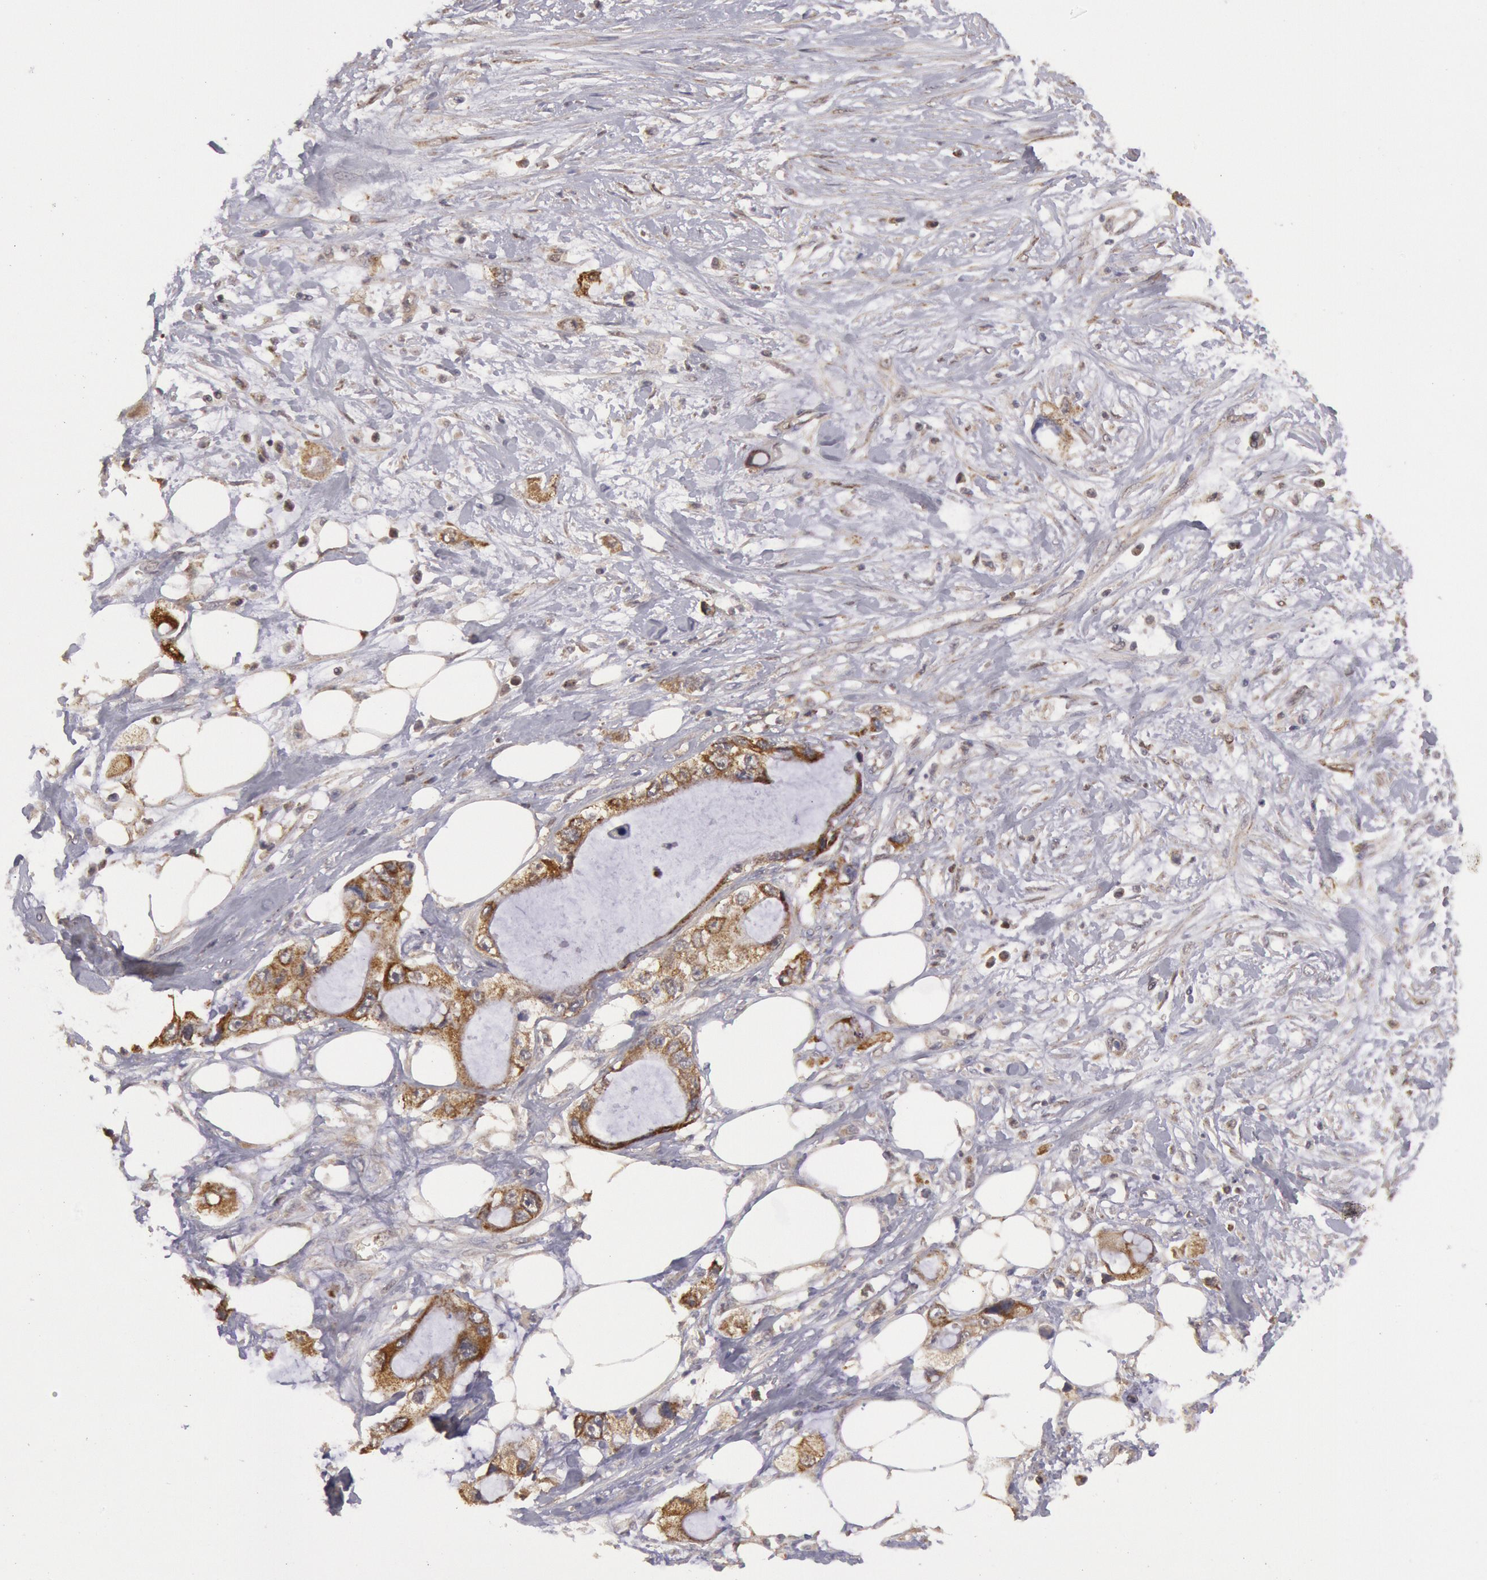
{"staining": {"intensity": "moderate", "quantity": ">75%", "location": "cytoplasmic/membranous"}, "tissue": "pancreatic cancer", "cell_type": "Tumor cells", "image_type": "cancer", "snomed": [{"axis": "morphology", "description": "Adenocarcinoma, NOS"}, {"axis": "topography", "description": "Pancreas"}, {"axis": "topography", "description": "Stomach, upper"}], "caption": "There is medium levels of moderate cytoplasmic/membranous staining in tumor cells of pancreatic cancer (adenocarcinoma), as demonstrated by immunohistochemical staining (brown color).", "gene": "MPST", "patient": {"sex": "male", "age": 77}}